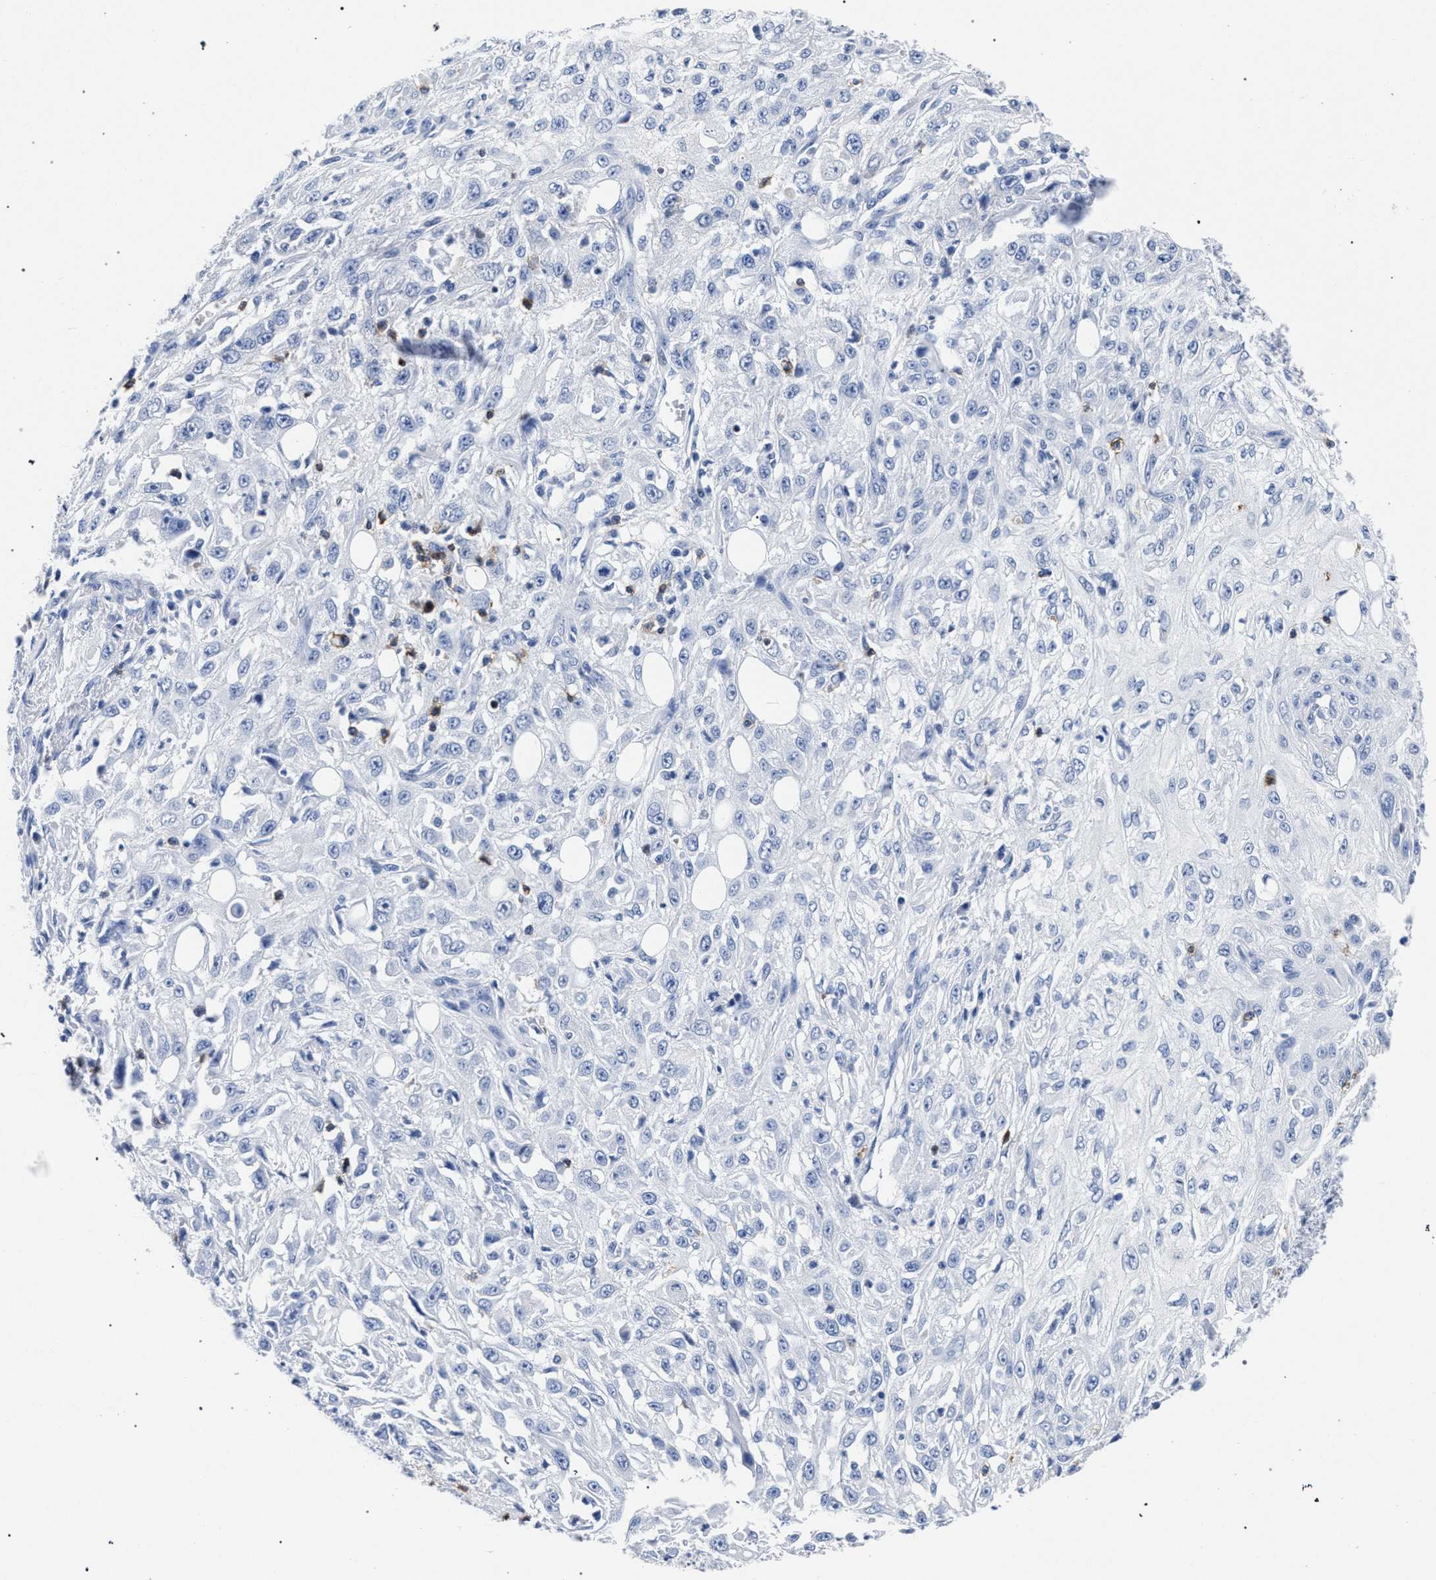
{"staining": {"intensity": "negative", "quantity": "none", "location": "none"}, "tissue": "skin cancer", "cell_type": "Tumor cells", "image_type": "cancer", "snomed": [{"axis": "morphology", "description": "Squamous cell carcinoma, NOS"}, {"axis": "topography", "description": "Skin"}], "caption": "Tumor cells show no significant positivity in squamous cell carcinoma (skin). (Brightfield microscopy of DAB (3,3'-diaminobenzidine) immunohistochemistry (IHC) at high magnification).", "gene": "KLRK1", "patient": {"sex": "male", "age": 75}}